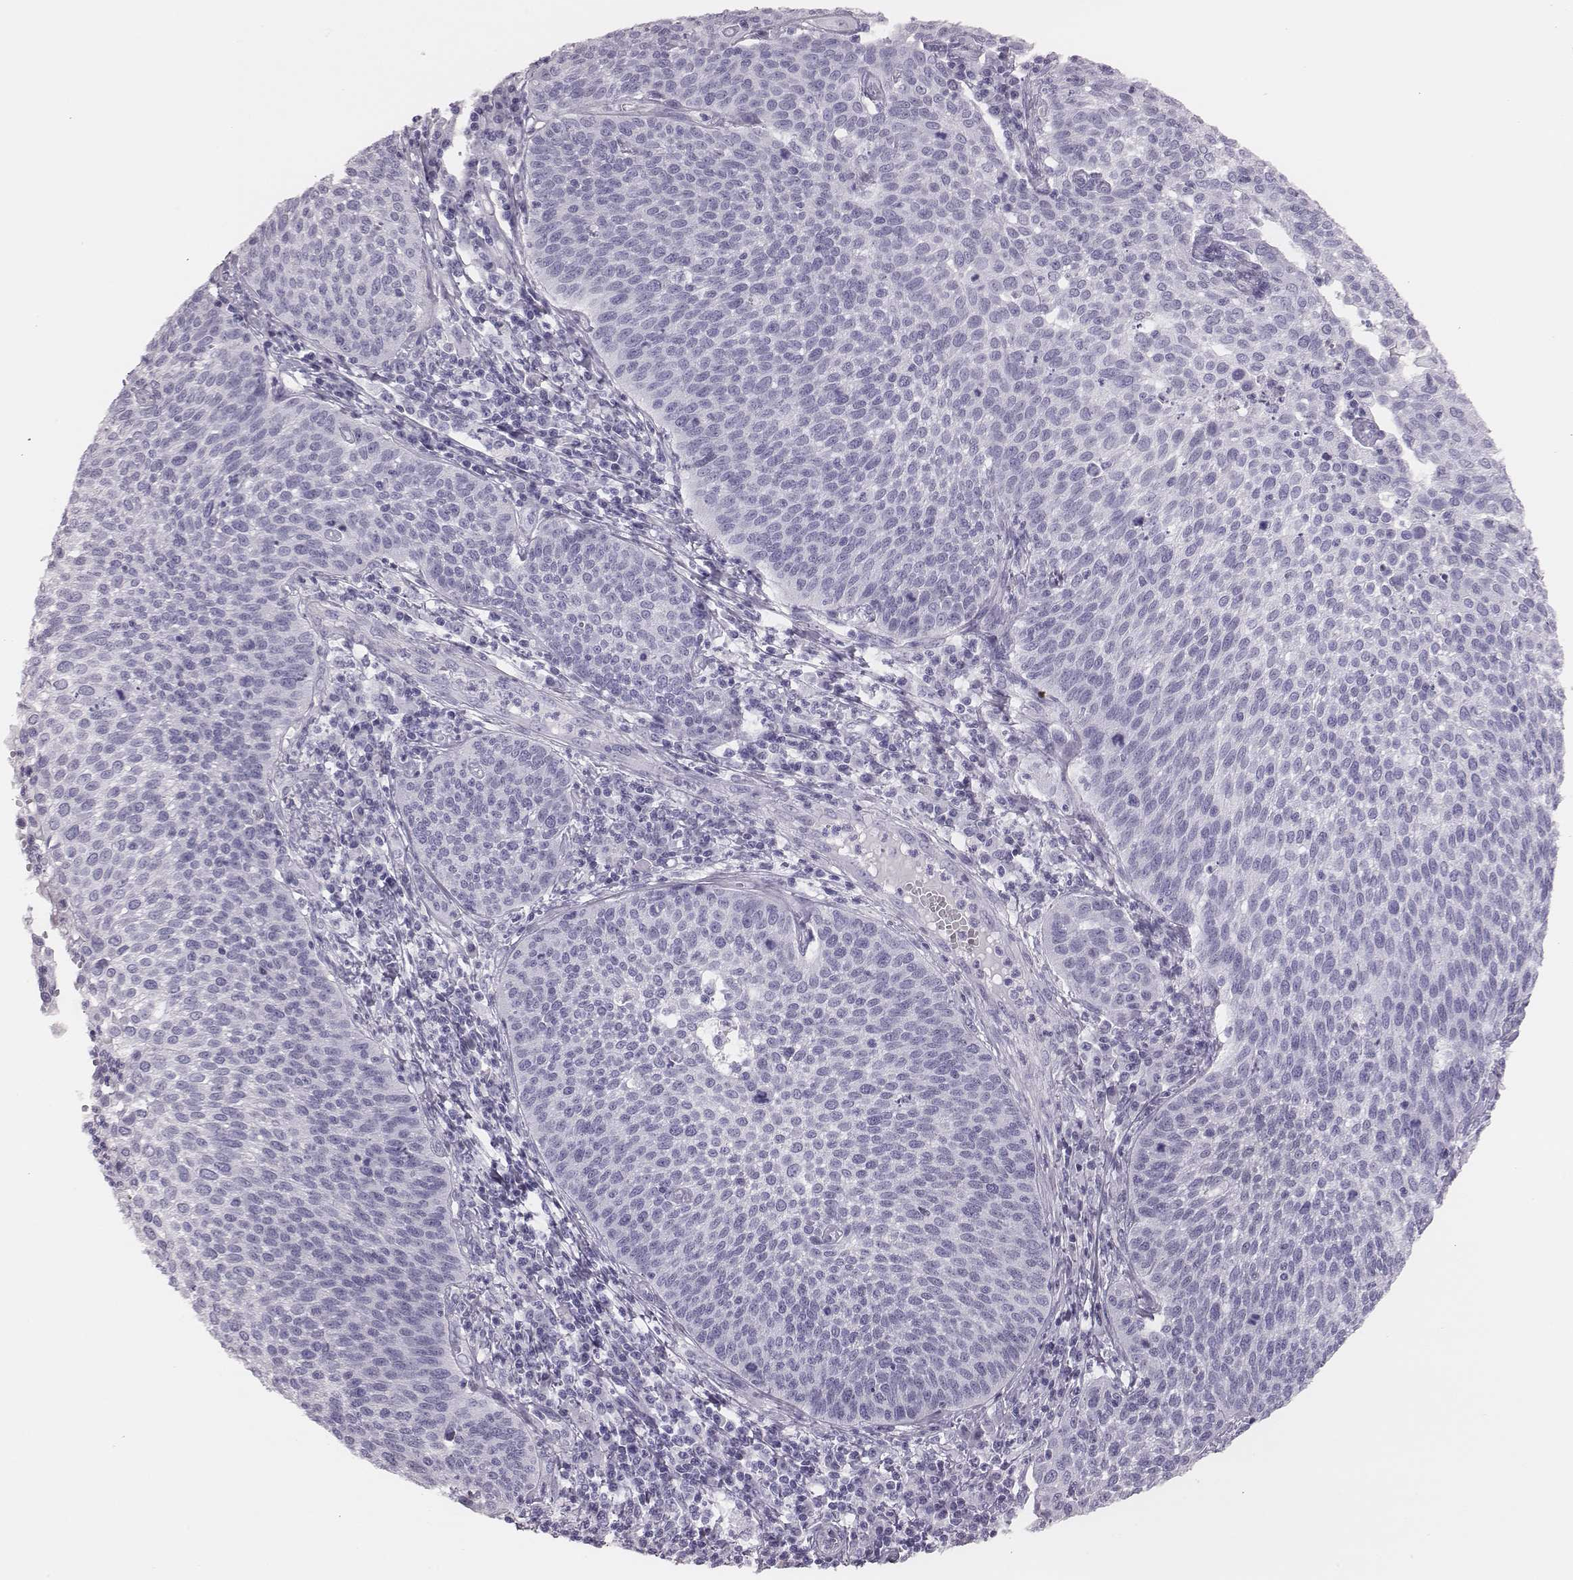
{"staining": {"intensity": "negative", "quantity": "none", "location": "none"}, "tissue": "cervical cancer", "cell_type": "Tumor cells", "image_type": "cancer", "snomed": [{"axis": "morphology", "description": "Squamous cell carcinoma, NOS"}, {"axis": "topography", "description": "Cervix"}], "caption": "High power microscopy histopathology image of an IHC histopathology image of cervical squamous cell carcinoma, revealing no significant staining in tumor cells.", "gene": "H1-6", "patient": {"sex": "female", "age": 34}}